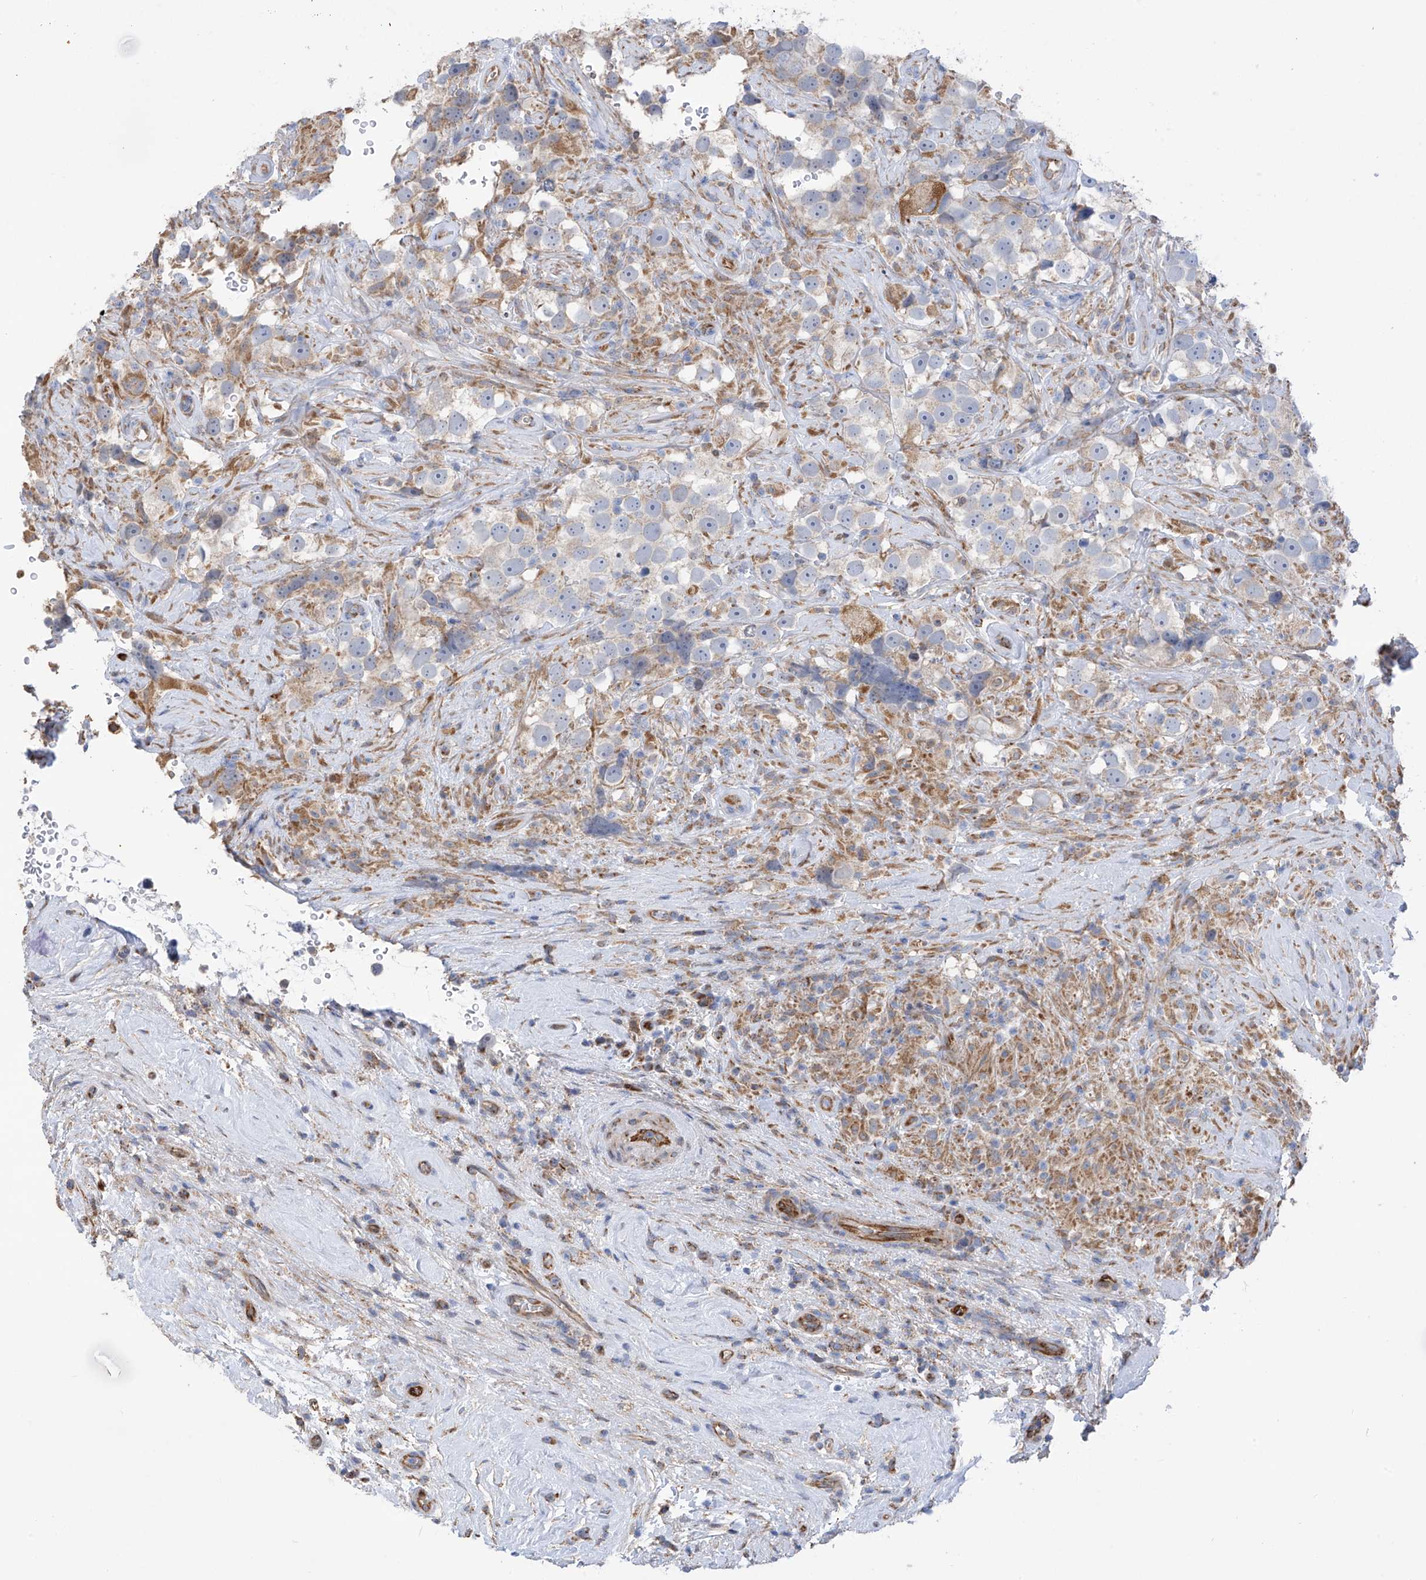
{"staining": {"intensity": "moderate", "quantity": "<25%", "location": "cytoplasmic/membranous"}, "tissue": "testis cancer", "cell_type": "Tumor cells", "image_type": "cancer", "snomed": [{"axis": "morphology", "description": "Seminoma, NOS"}, {"axis": "topography", "description": "Testis"}], "caption": "Immunohistochemistry (IHC) photomicrograph of testis cancer stained for a protein (brown), which reveals low levels of moderate cytoplasmic/membranous expression in about <25% of tumor cells.", "gene": "EIF5B", "patient": {"sex": "male", "age": 49}}